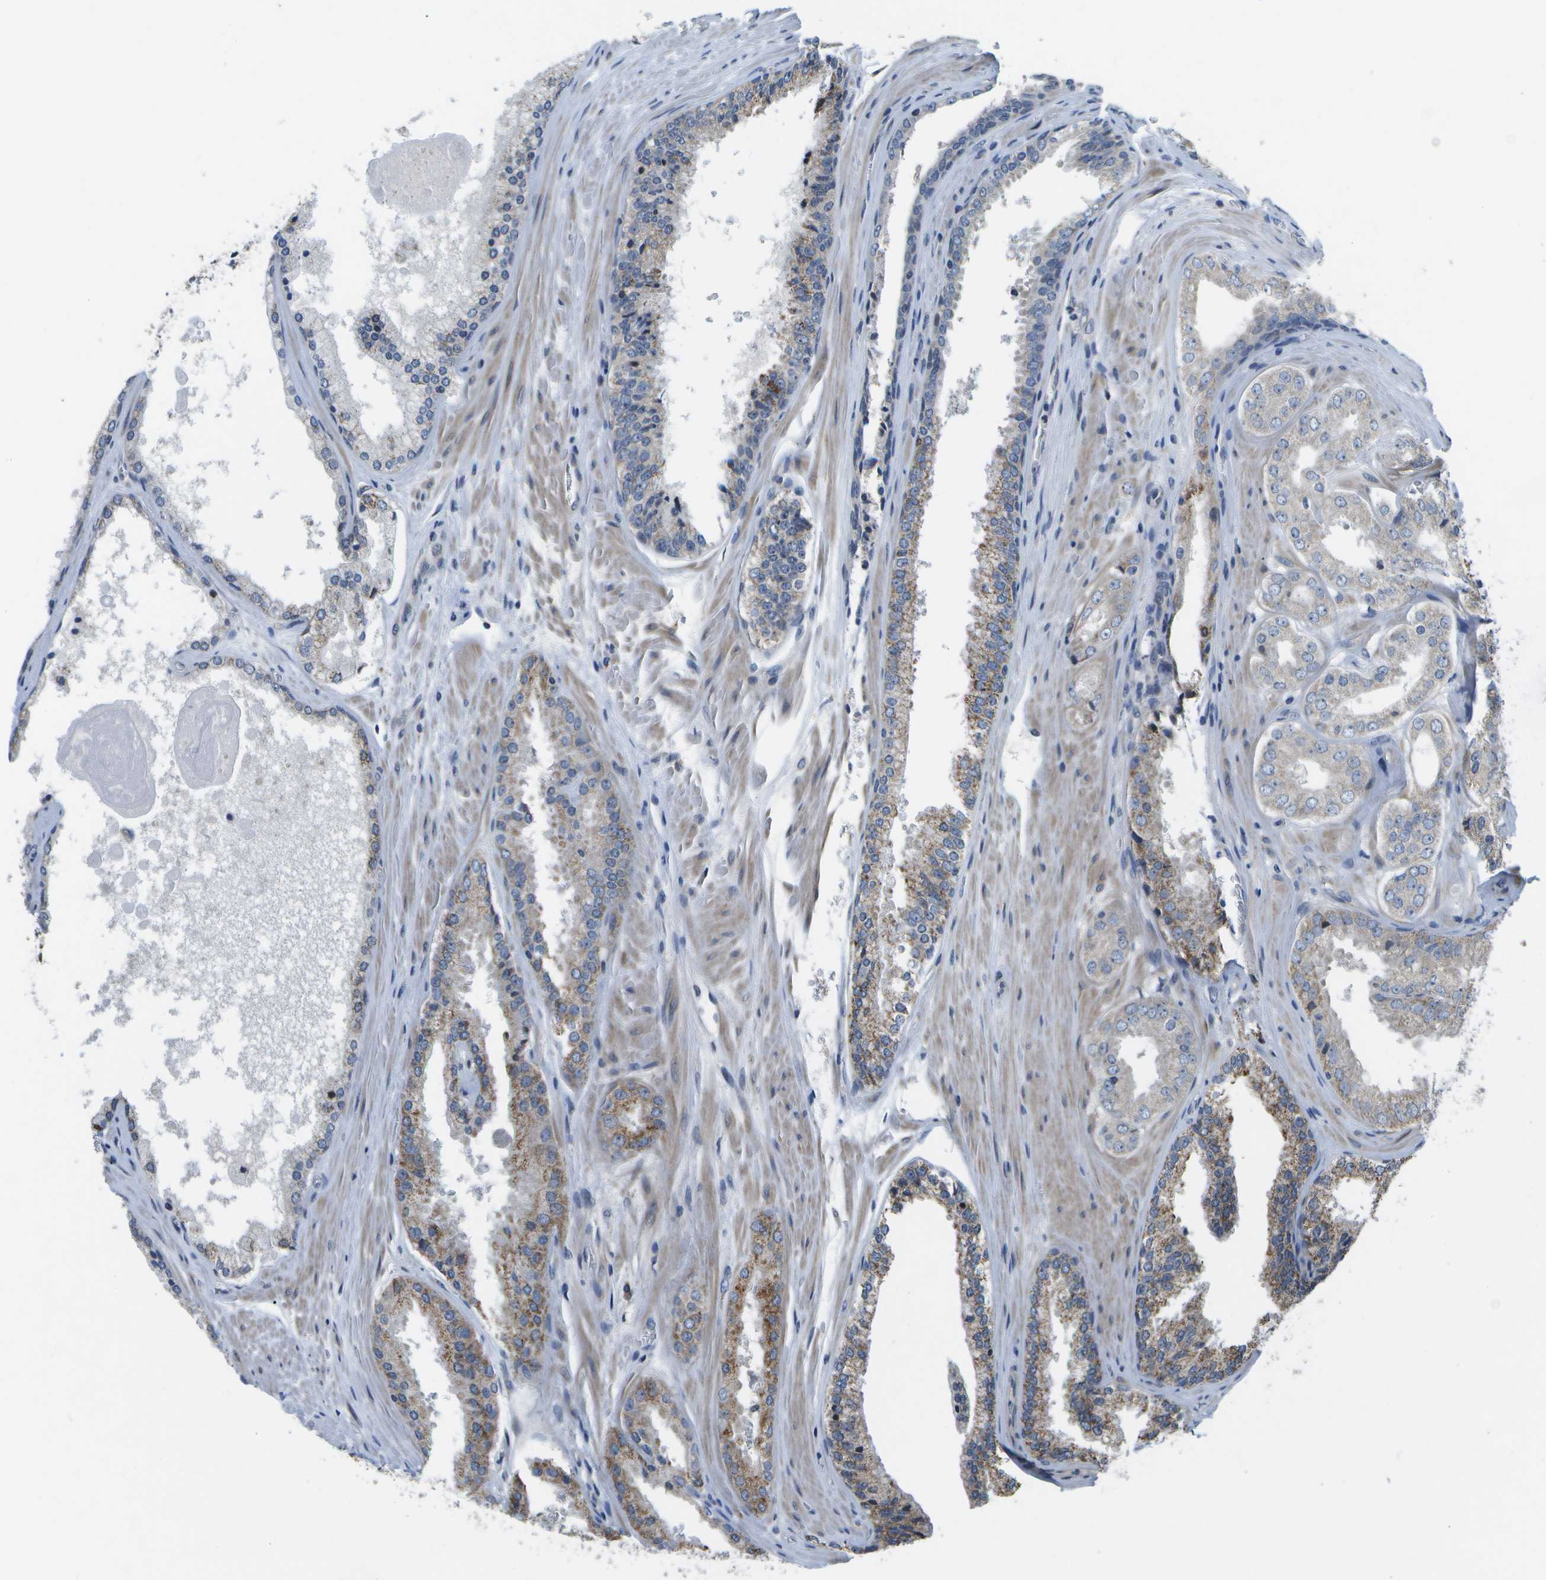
{"staining": {"intensity": "moderate", "quantity": "<25%", "location": "cytoplasmic/membranous"}, "tissue": "prostate cancer", "cell_type": "Tumor cells", "image_type": "cancer", "snomed": [{"axis": "morphology", "description": "Adenocarcinoma, High grade"}, {"axis": "topography", "description": "Prostate"}], "caption": "Prostate high-grade adenocarcinoma stained for a protein (brown) displays moderate cytoplasmic/membranous positive positivity in about <25% of tumor cells.", "gene": "HADHA", "patient": {"sex": "male", "age": 65}}